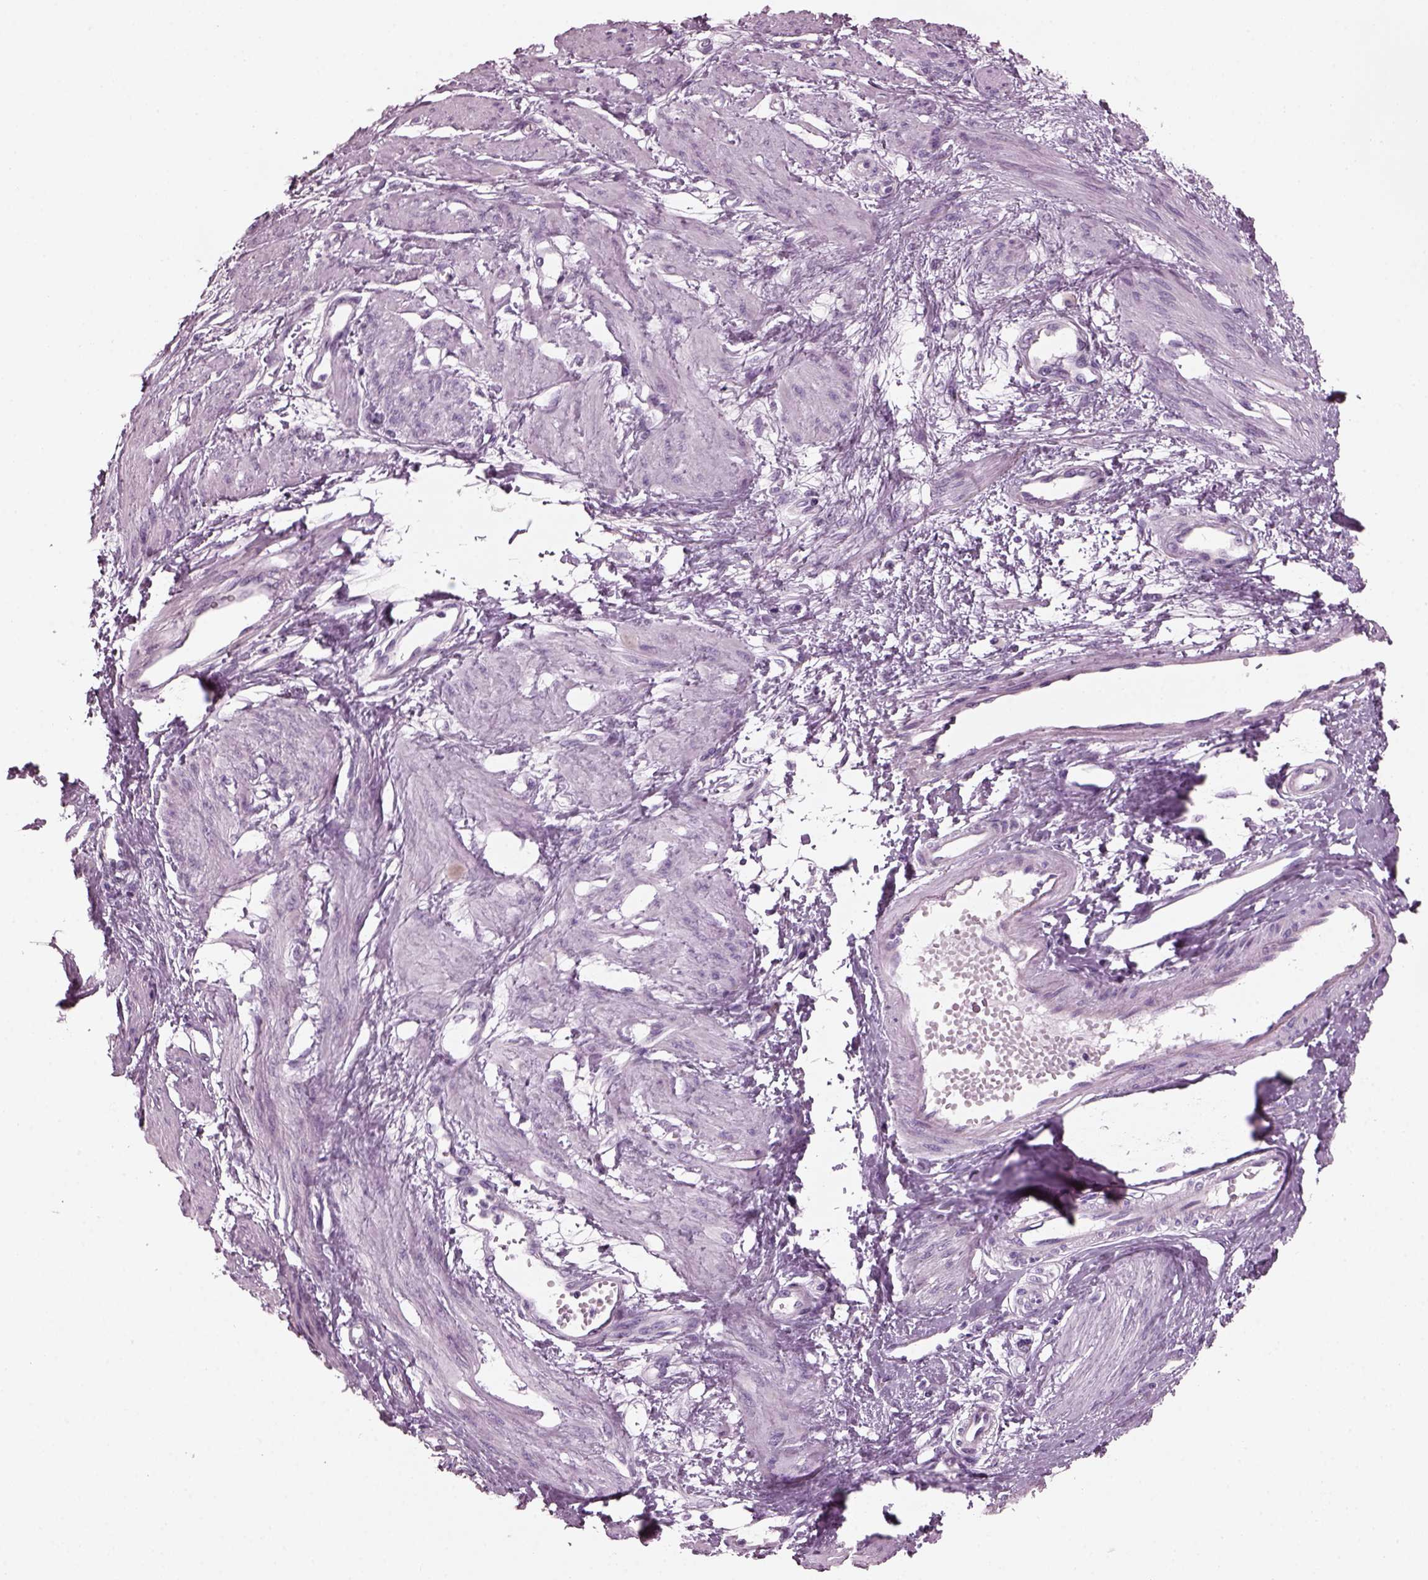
{"staining": {"intensity": "negative", "quantity": "none", "location": "none"}, "tissue": "smooth muscle", "cell_type": "Smooth muscle cells", "image_type": "normal", "snomed": [{"axis": "morphology", "description": "Normal tissue, NOS"}, {"axis": "topography", "description": "Smooth muscle"}, {"axis": "topography", "description": "Uterus"}], "caption": "Protein analysis of unremarkable smooth muscle reveals no significant staining in smooth muscle cells. The staining is performed using DAB (3,3'-diaminobenzidine) brown chromogen with nuclei counter-stained in using hematoxylin.", "gene": "PDC", "patient": {"sex": "female", "age": 39}}